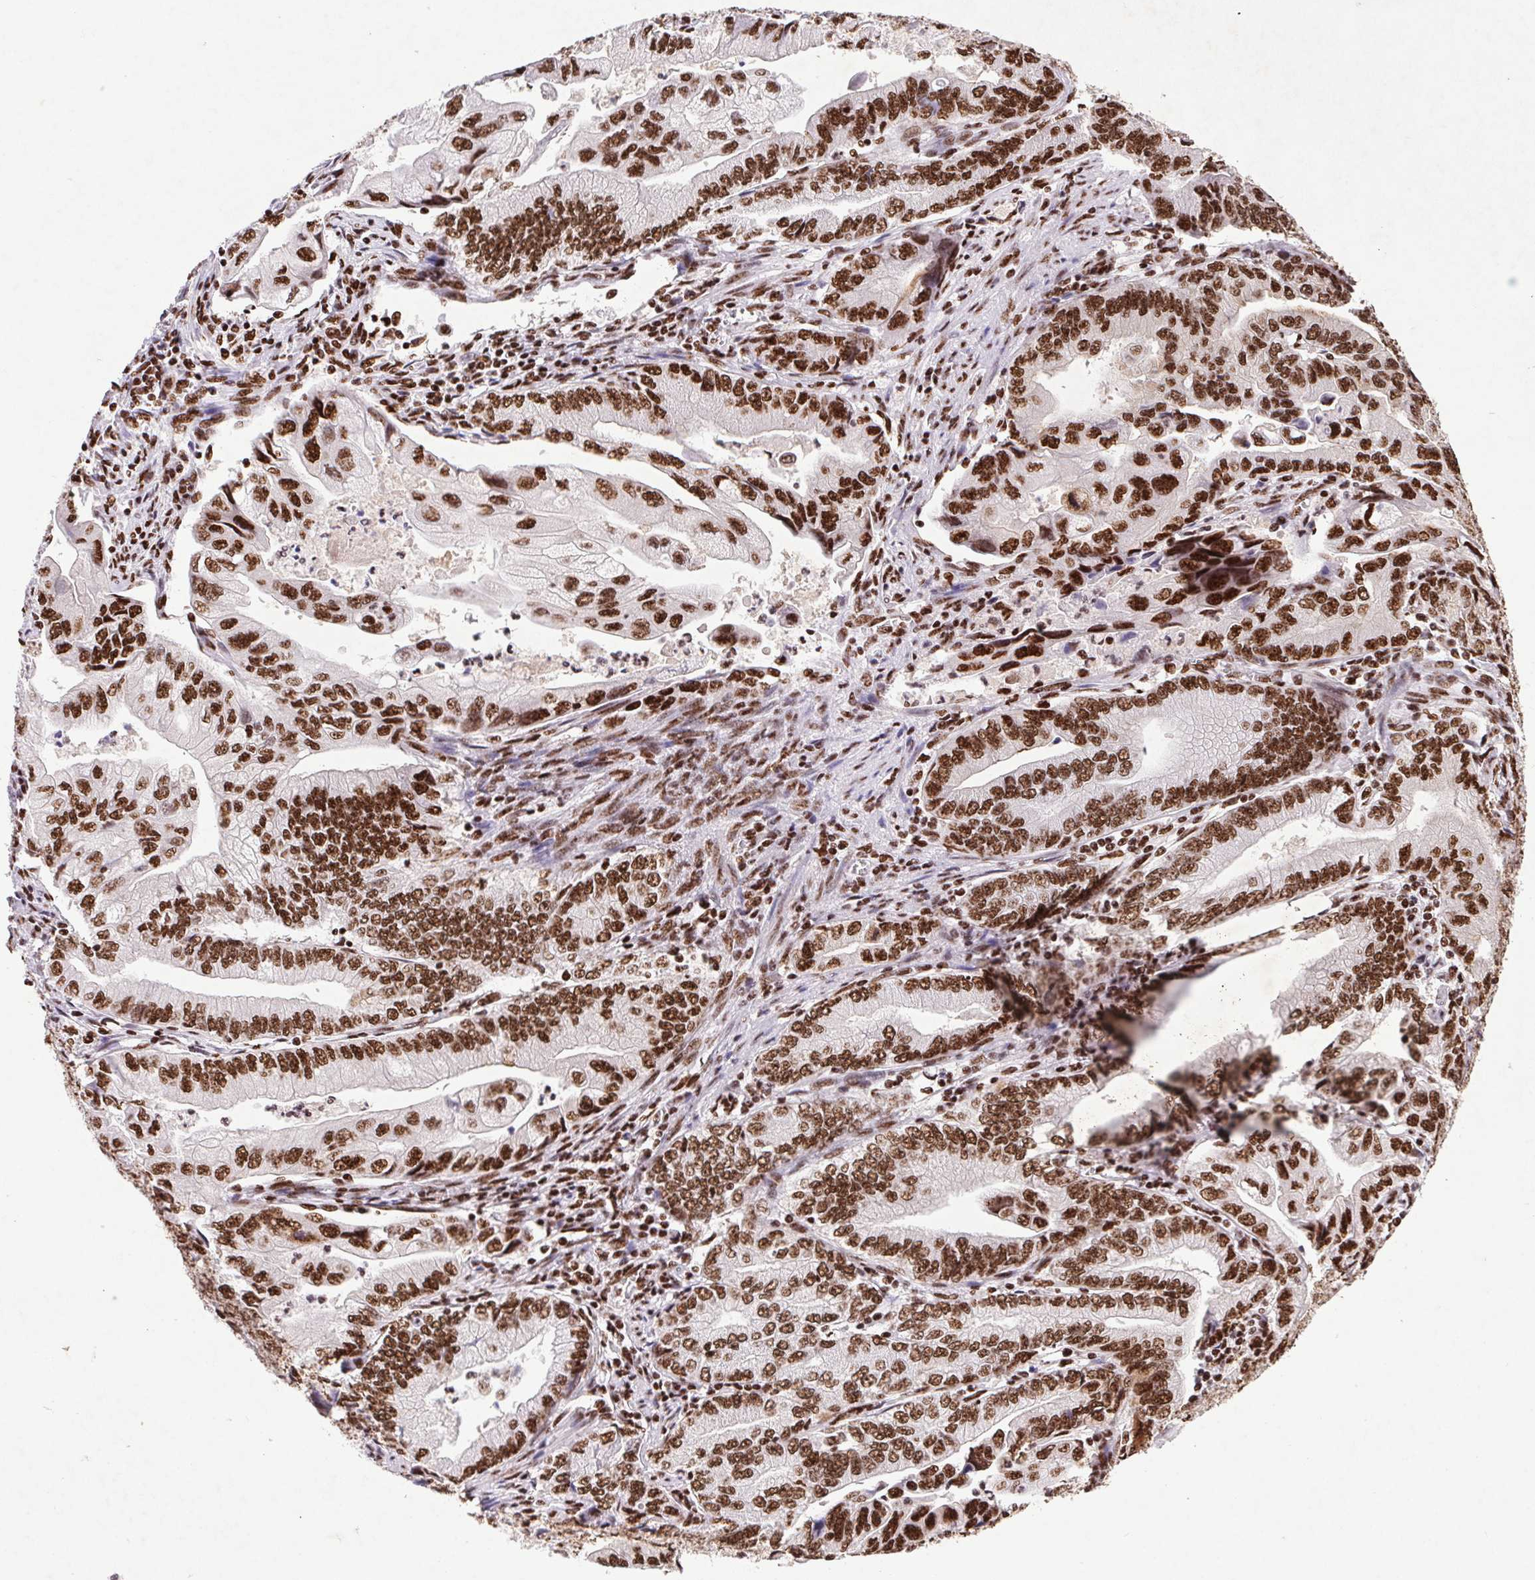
{"staining": {"intensity": "strong", "quantity": ">75%", "location": "nuclear"}, "tissue": "stomach cancer", "cell_type": "Tumor cells", "image_type": "cancer", "snomed": [{"axis": "morphology", "description": "Adenocarcinoma, NOS"}, {"axis": "topography", "description": "Pancreas"}, {"axis": "topography", "description": "Stomach, upper"}], "caption": "Immunohistochemical staining of human stomach cancer displays high levels of strong nuclear positivity in approximately >75% of tumor cells.", "gene": "LDLRAD4", "patient": {"sex": "male", "age": 77}}